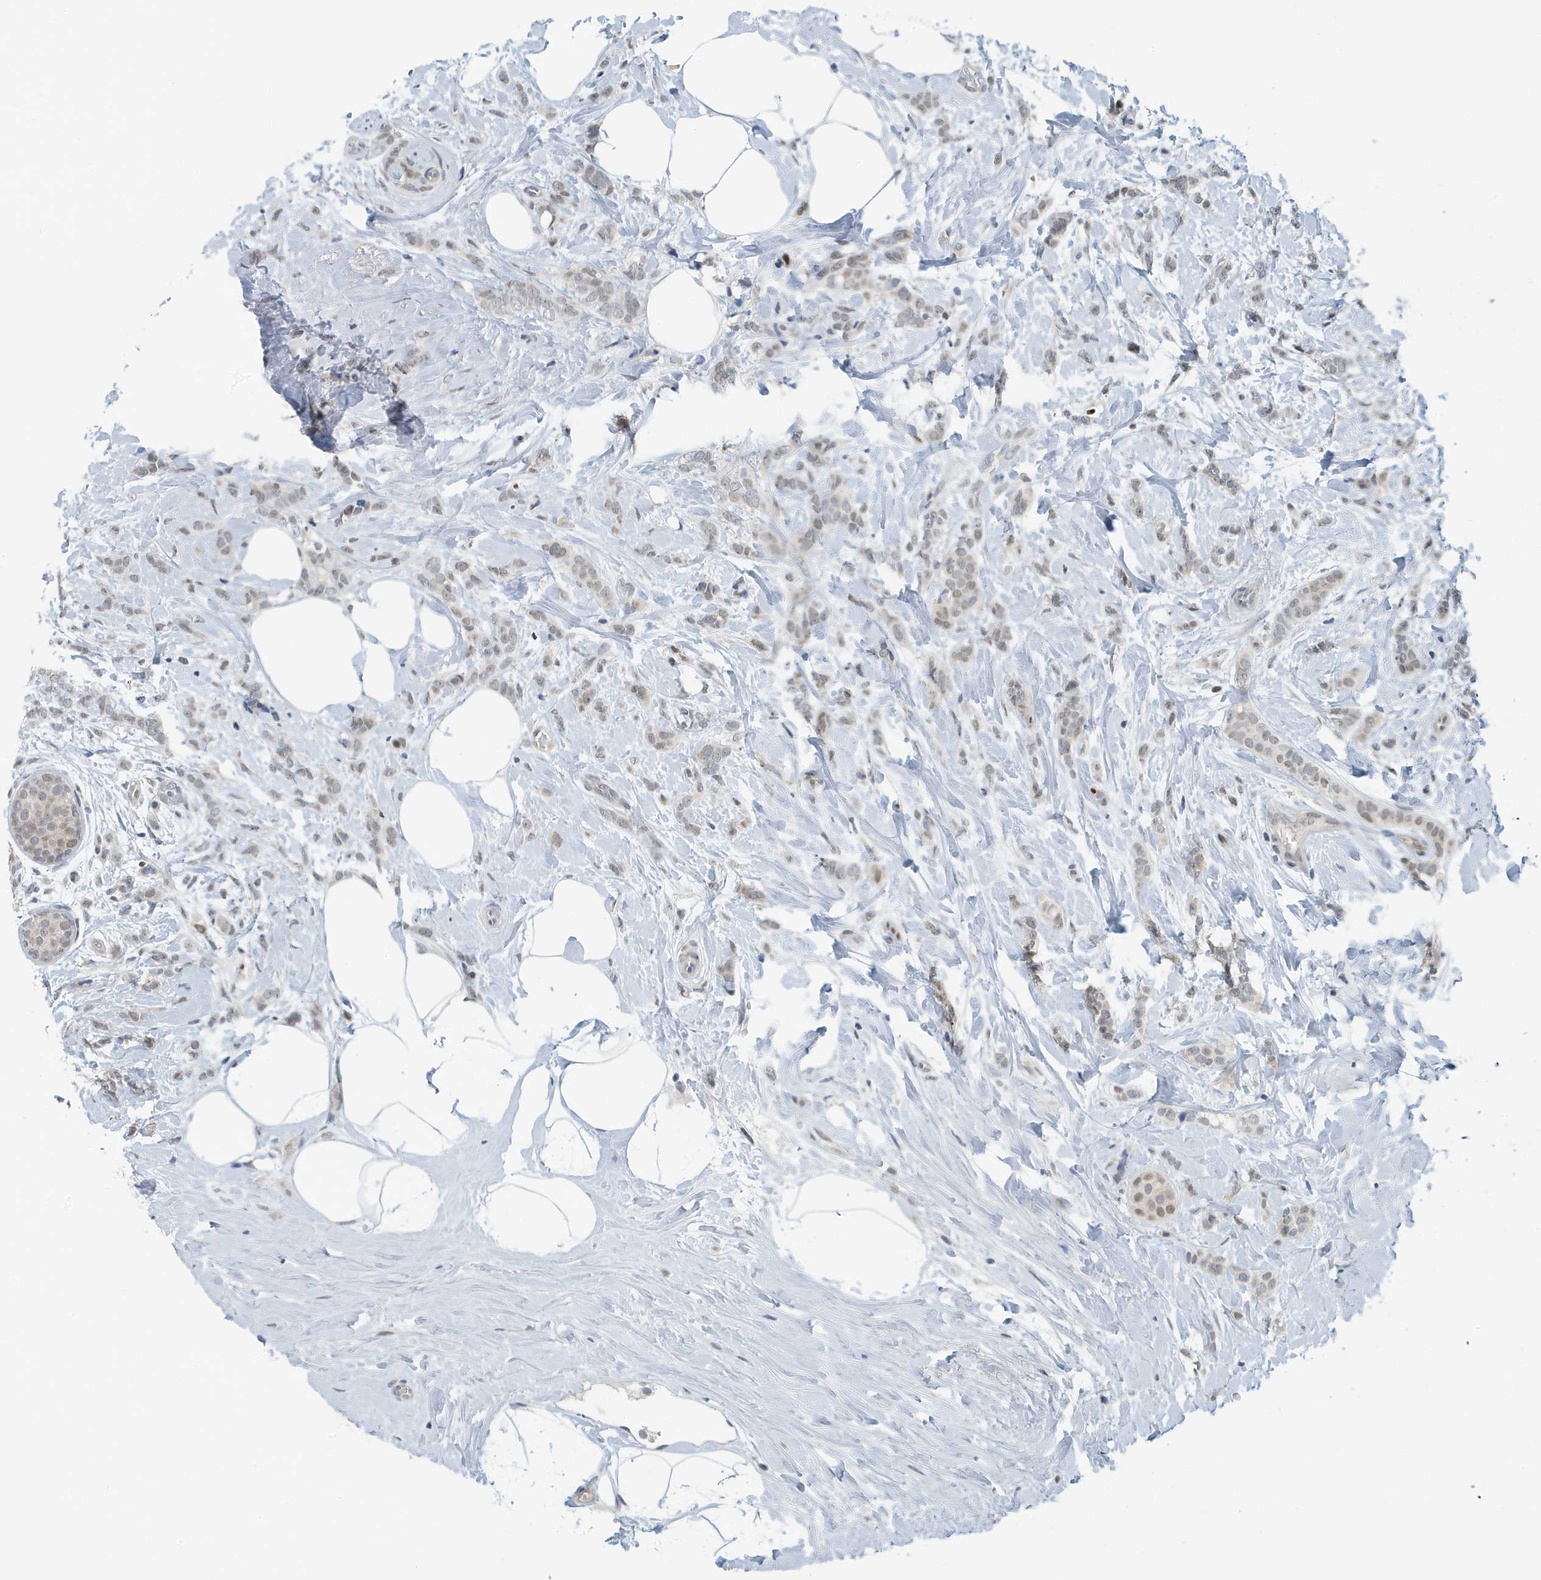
{"staining": {"intensity": "weak", "quantity": "25%-75%", "location": "nuclear"}, "tissue": "breast cancer", "cell_type": "Tumor cells", "image_type": "cancer", "snomed": [{"axis": "morphology", "description": "Lobular carcinoma, in situ"}, {"axis": "morphology", "description": "Lobular carcinoma"}, {"axis": "topography", "description": "Breast"}], "caption": "Immunohistochemistry (DAB) staining of breast cancer (lobular carcinoma in situ) displays weak nuclear protein positivity in approximately 25%-75% of tumor cells. The protein is stained brown, and the nuclei are stained in blue (DAB (3,3'-diaminobenzidine) IHC with brightfield microscopy, high magnification).", "gene": "KIF15", "patient": {"sex": "female", "age": 41}}